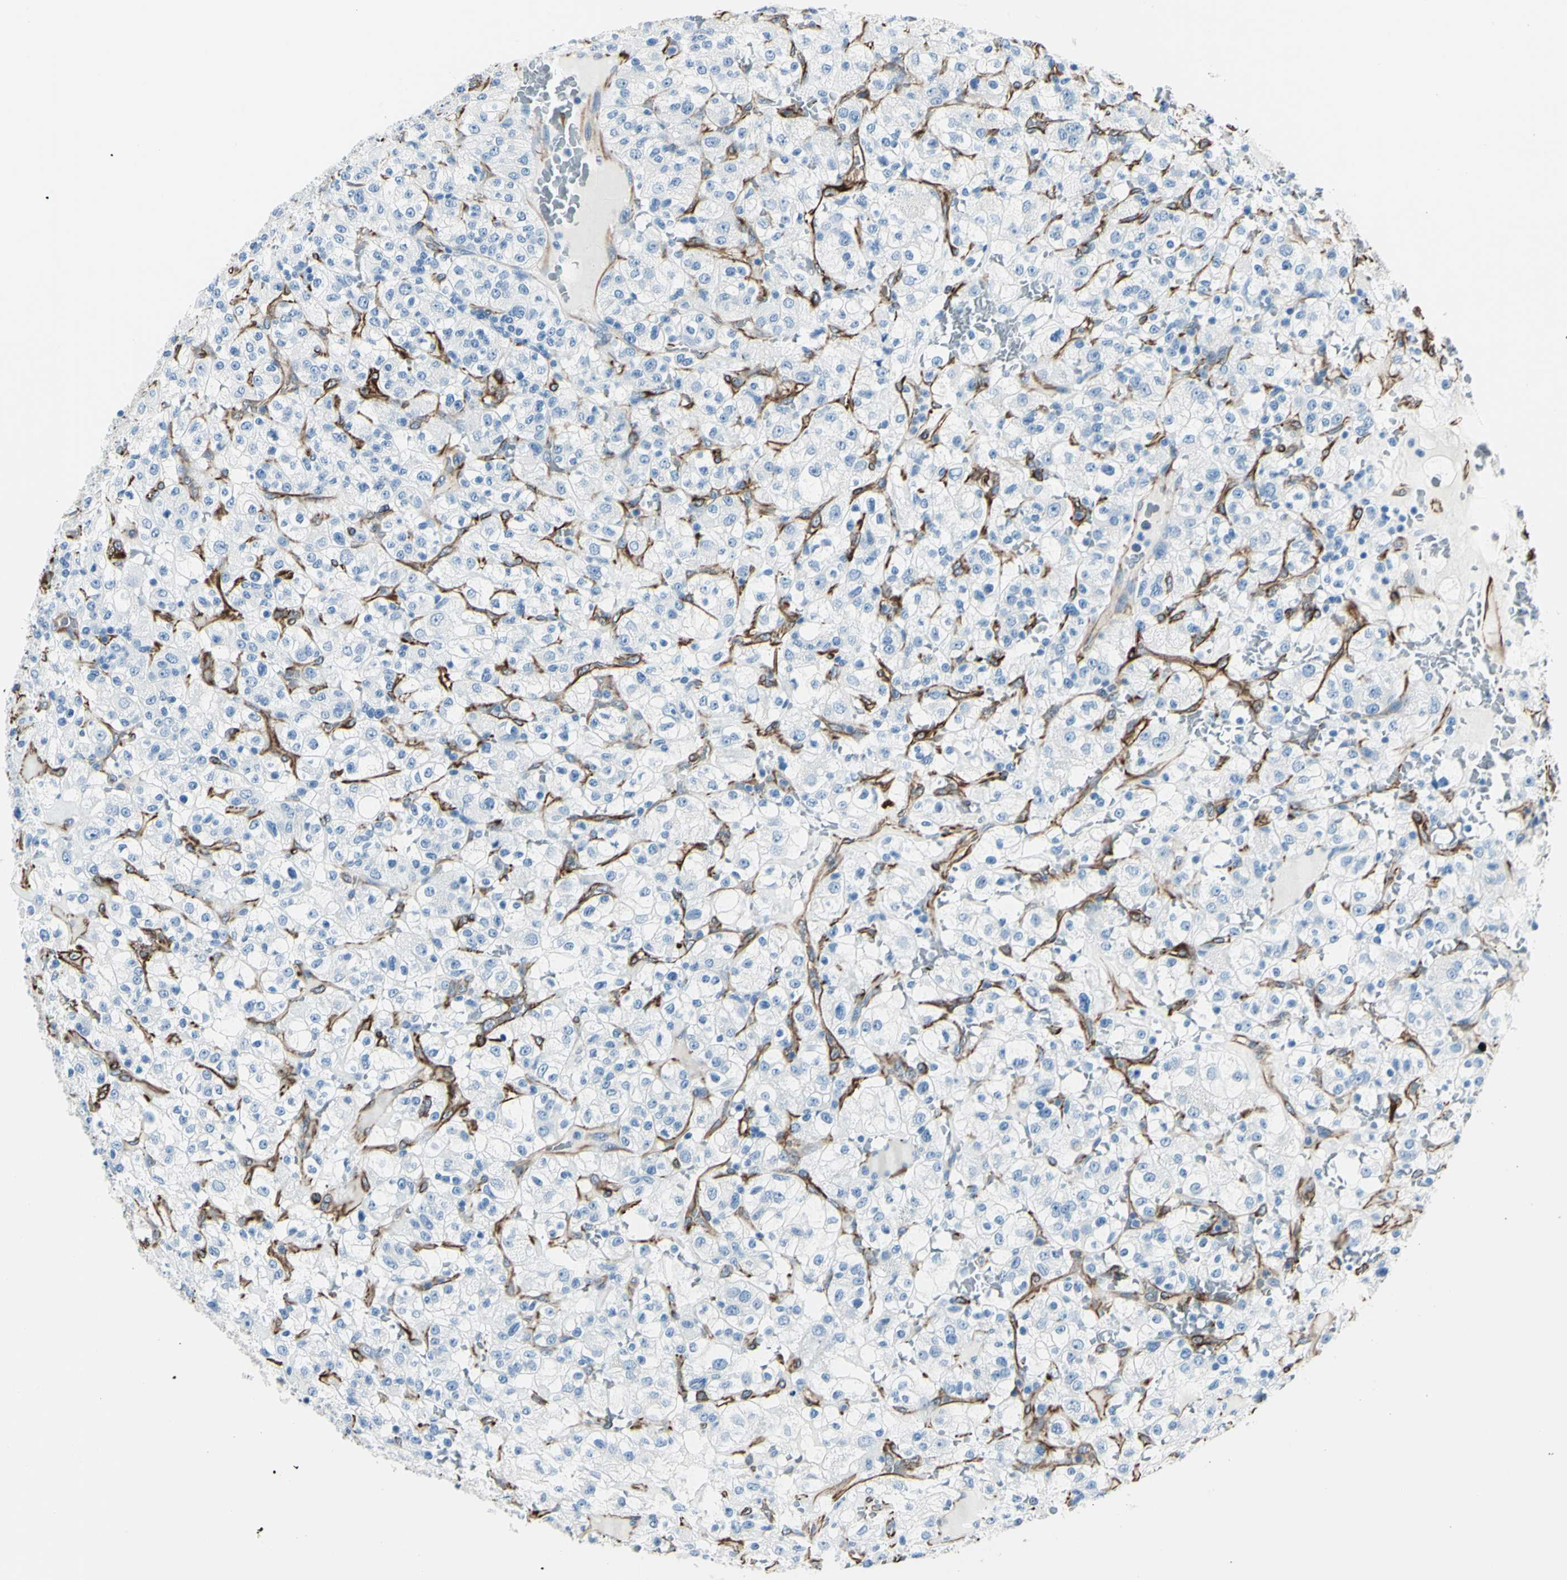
{"staining": {"intensity": "negative", "quantity": "none", "location": "none"}, "tissue": "renal cancer", "cell_type": "Tumor cells", "image_type": "cancer", "snomed": [{"axis": "morphology", "description": "Normal tissue, NOS"}, {"axis": "morphology", "description": "Adenocarcinoma, NOS"}, {"axis": "topography", "description": "Kidney"}], "caption": "DAB (3,3'-diaminobenzidine) immunohistochemical staining of adenocarcinoma (renal) displays no significant staining in tumor cells.", "gene": "PTH2R", "patient": {"sex": "female", "age": 72}}